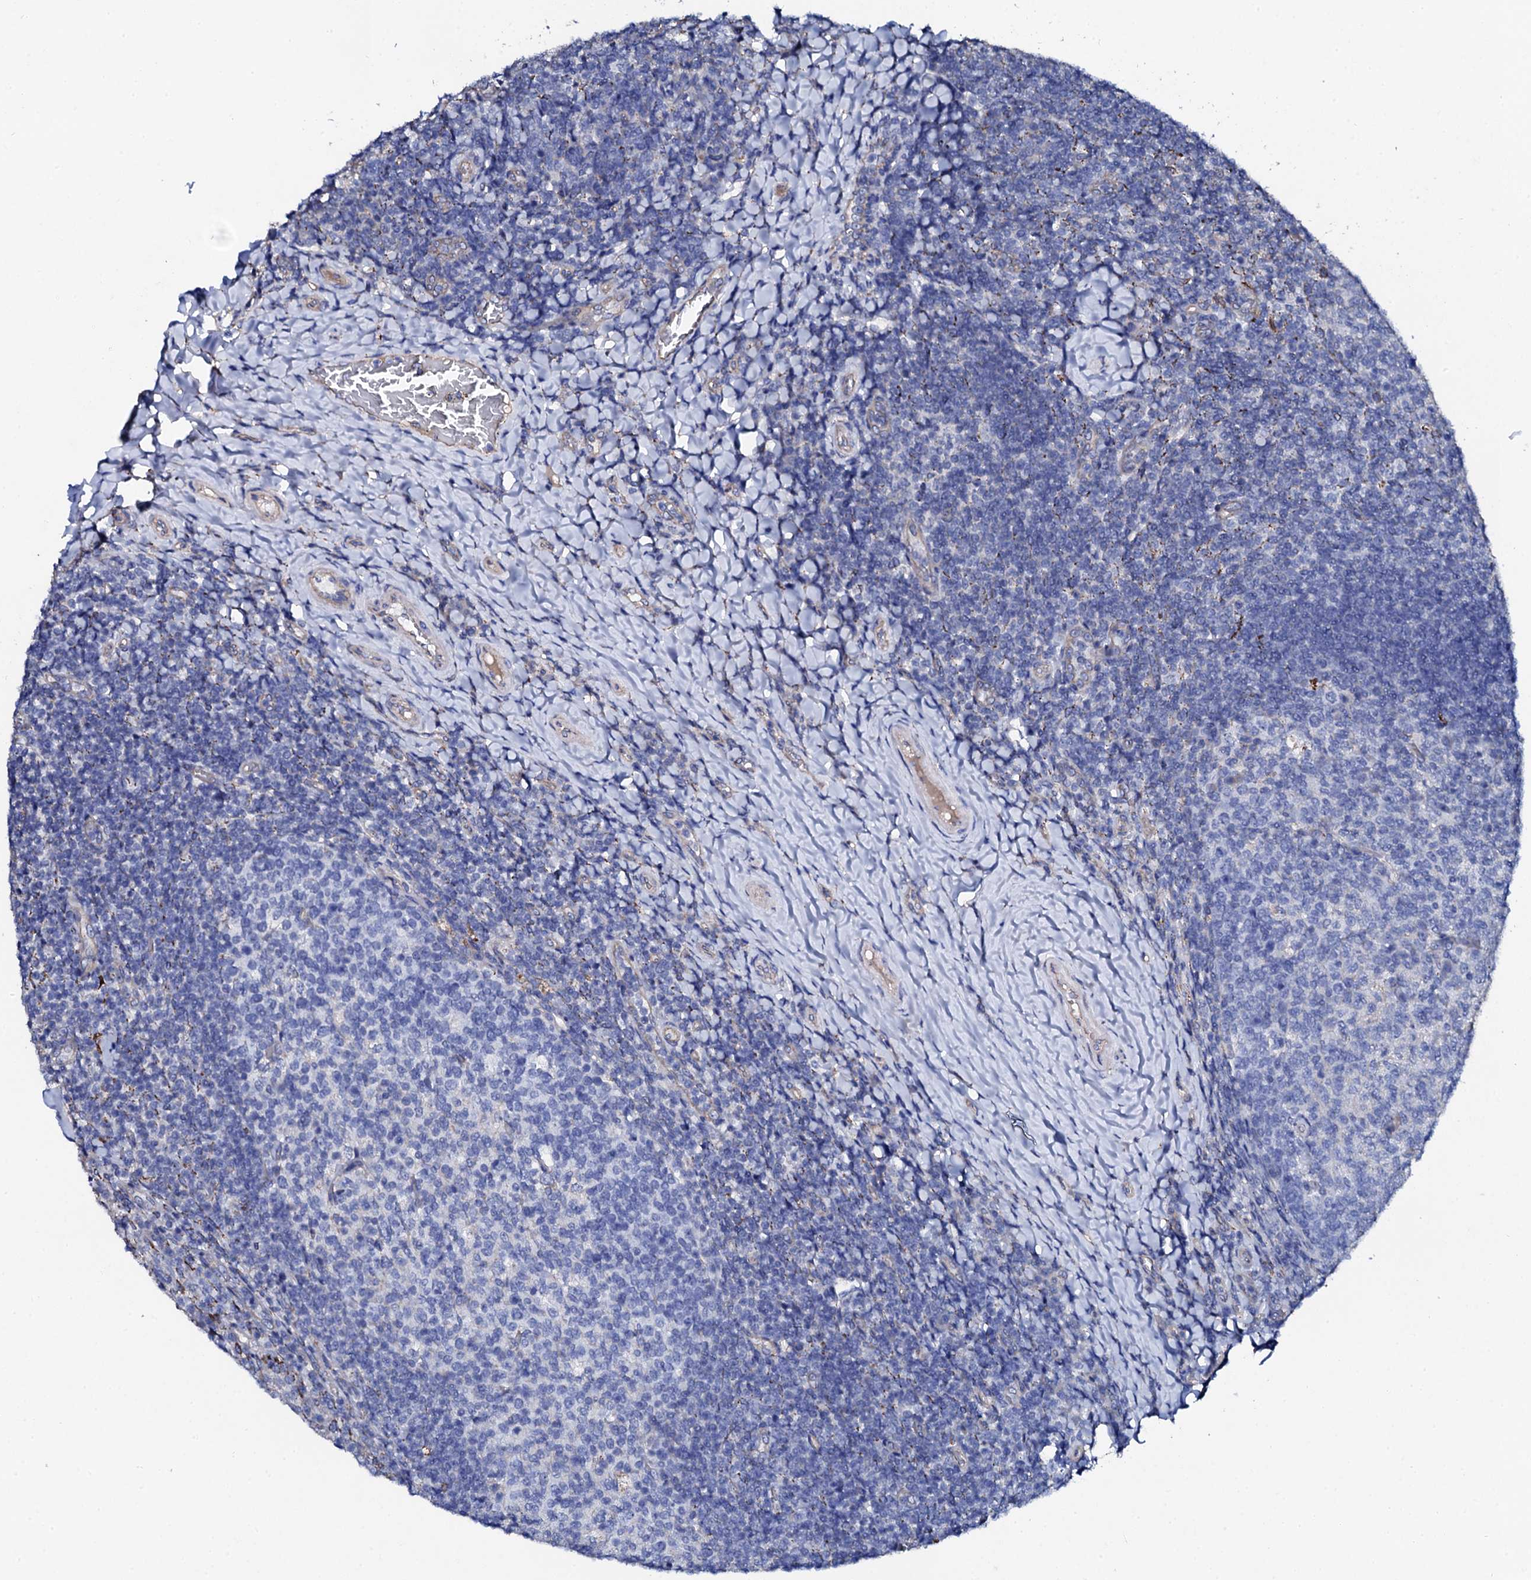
{"staining": {"intensity": "negative", "quantity": "none", "location": "none"}, "tissue": "tonsil", "cell_type": "Germinal center cells", "image_type": "normal", "snomed": [{"axis": "morphology", "description": "Normal tissue, NOS"}, {"axis": "topography", "description": "Tonsil"}], "caption": "DAB immunohistochemical staining of normal human tonsil demonstrates no significant staining in germinal center cells.", "gene": "KLHL32", "patient": {"sex": "female", "age": 10}}